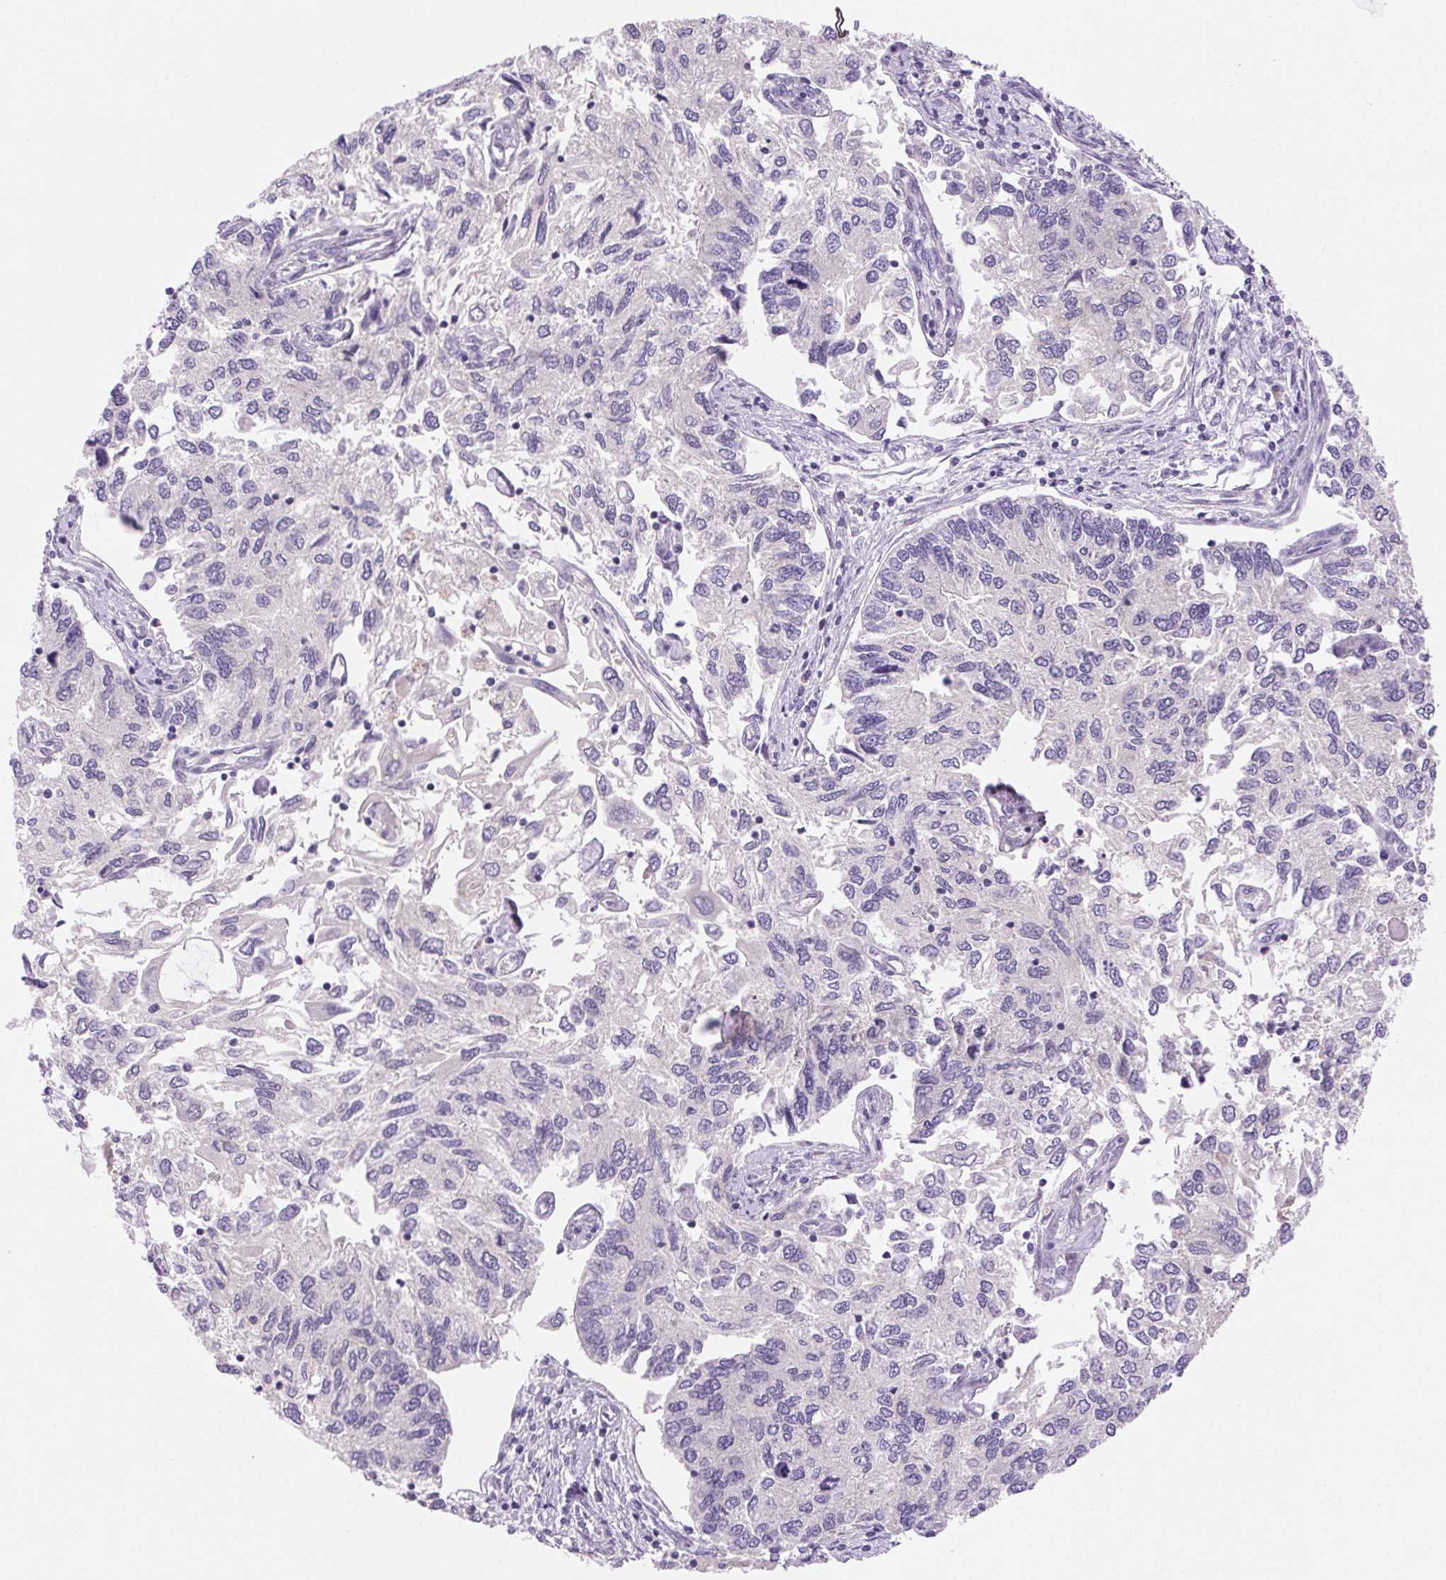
{"staining": {"intensity": "negative", "quantity": "none", "location": "none"}, "tissue": "endometrial cancer", "cell_type": "Tumor cells", "image_type": "cancer", "snomed": [{"axis": "morphology", "description": "Carcinoma, NOS"}, {"axis": "topography", "description": "Uterus"}], "caption": "An IHC micrograph of endometrial cancer is shown. There is no staining in tumor cells of endometrial cancer.", "gene": "ARHGAP11B", "patient": {"sex": "female", "age": 76}}